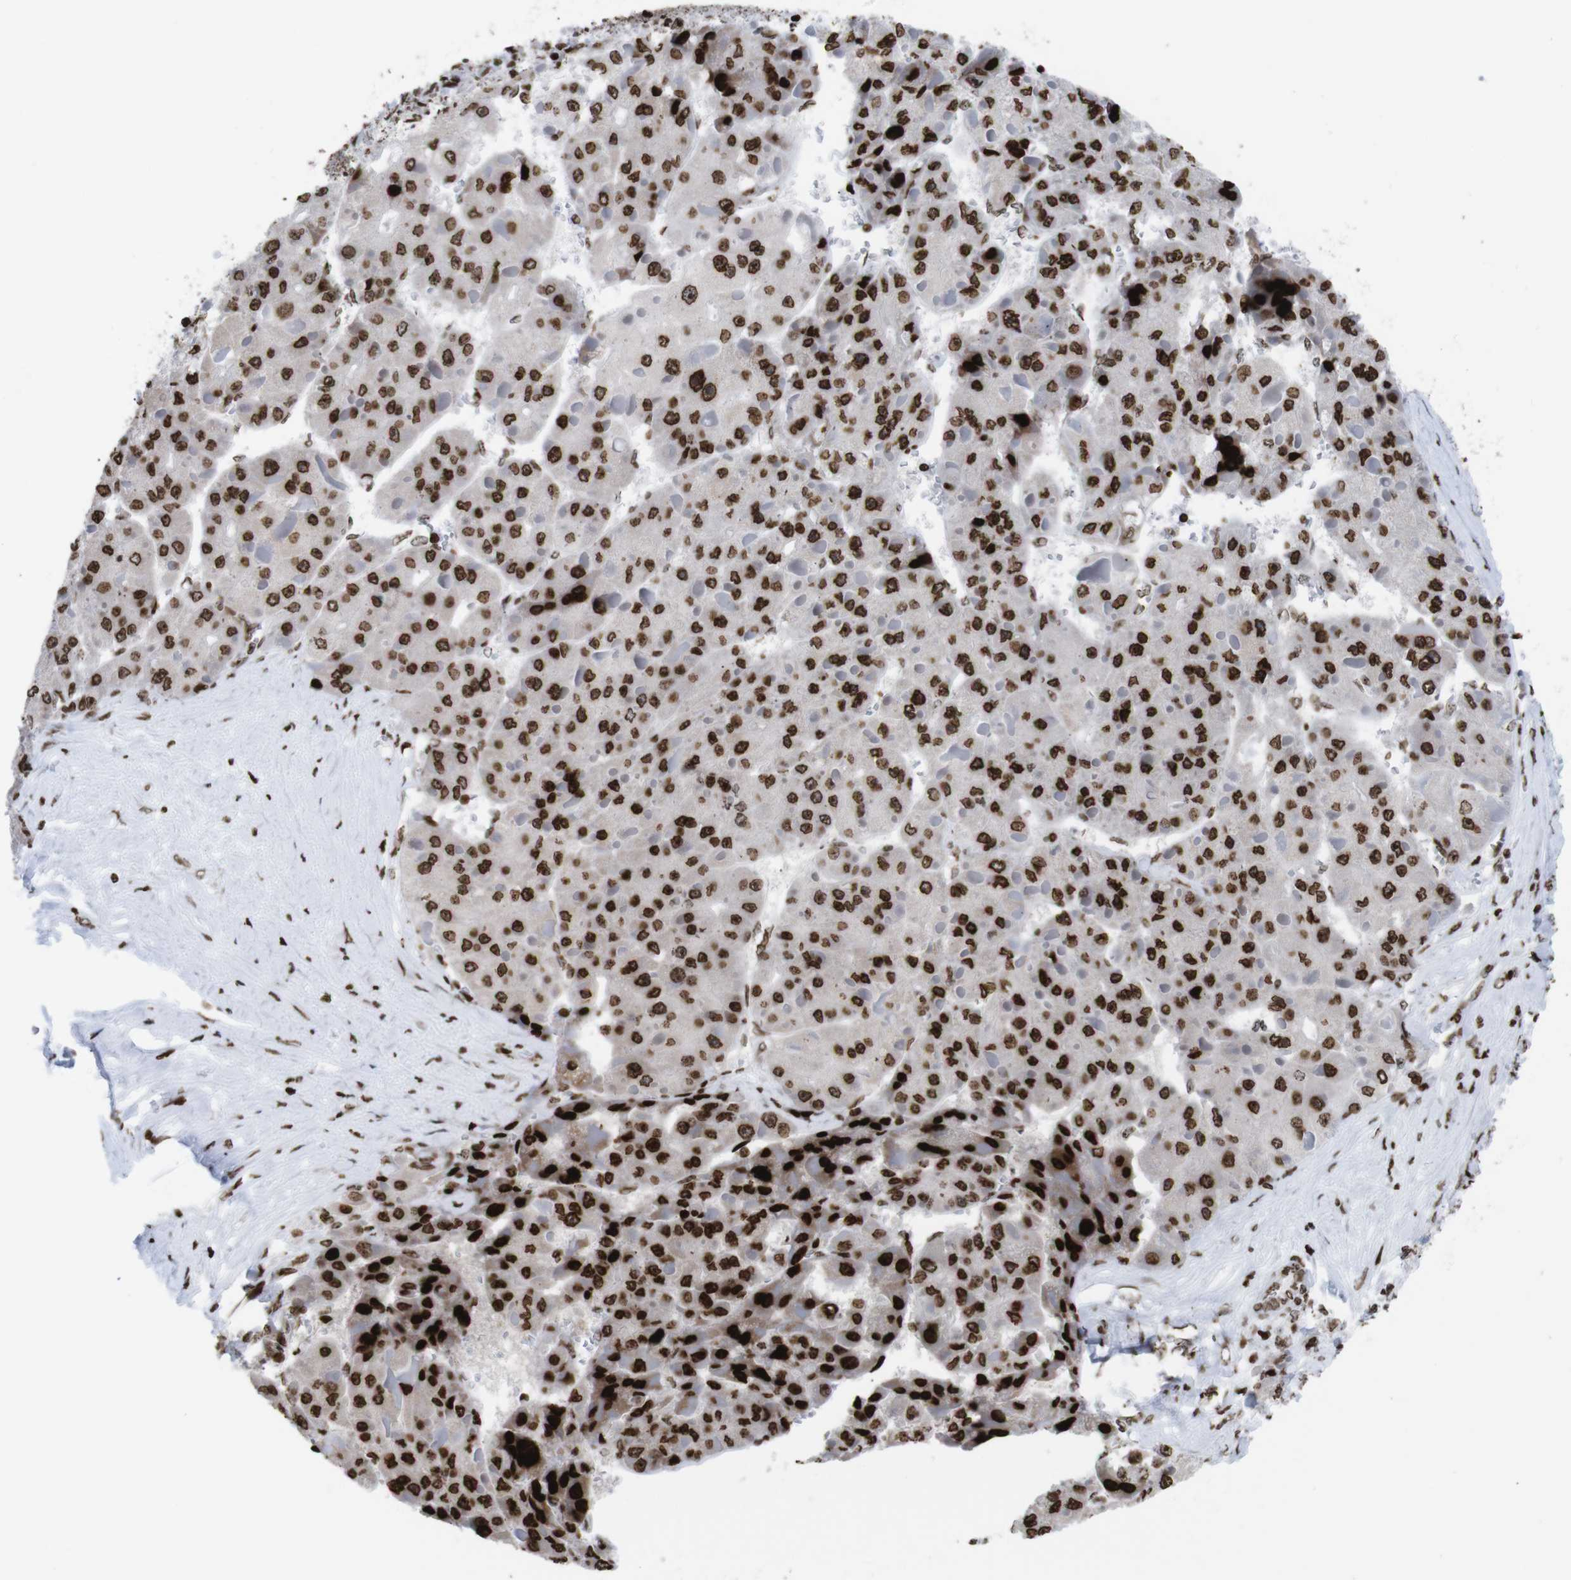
{"staining": {"intensity": "strong", "quantity": ">75%", "location": "cytoplasmic/membranous,nuclear"}, "tissue": "liver cancer", "cell_type": "Tumor cells", "image_type": "cancer", "snomed": [{"axis": "morphology", "description": "Carcinoma, Hepatocellular, NOS"}, {"axis": "topography", "description": "Liver"}], "caption": "Immunohistochemistry (IHC) (DAB) staining of human liver hepatocellular carcinoma shows strong cytoplasmic/membranous and nuclear protein positivity in approximately >75% of tumor cells.", "gene": "H1-4", "patient": {"sex": "female", "age": 73}}